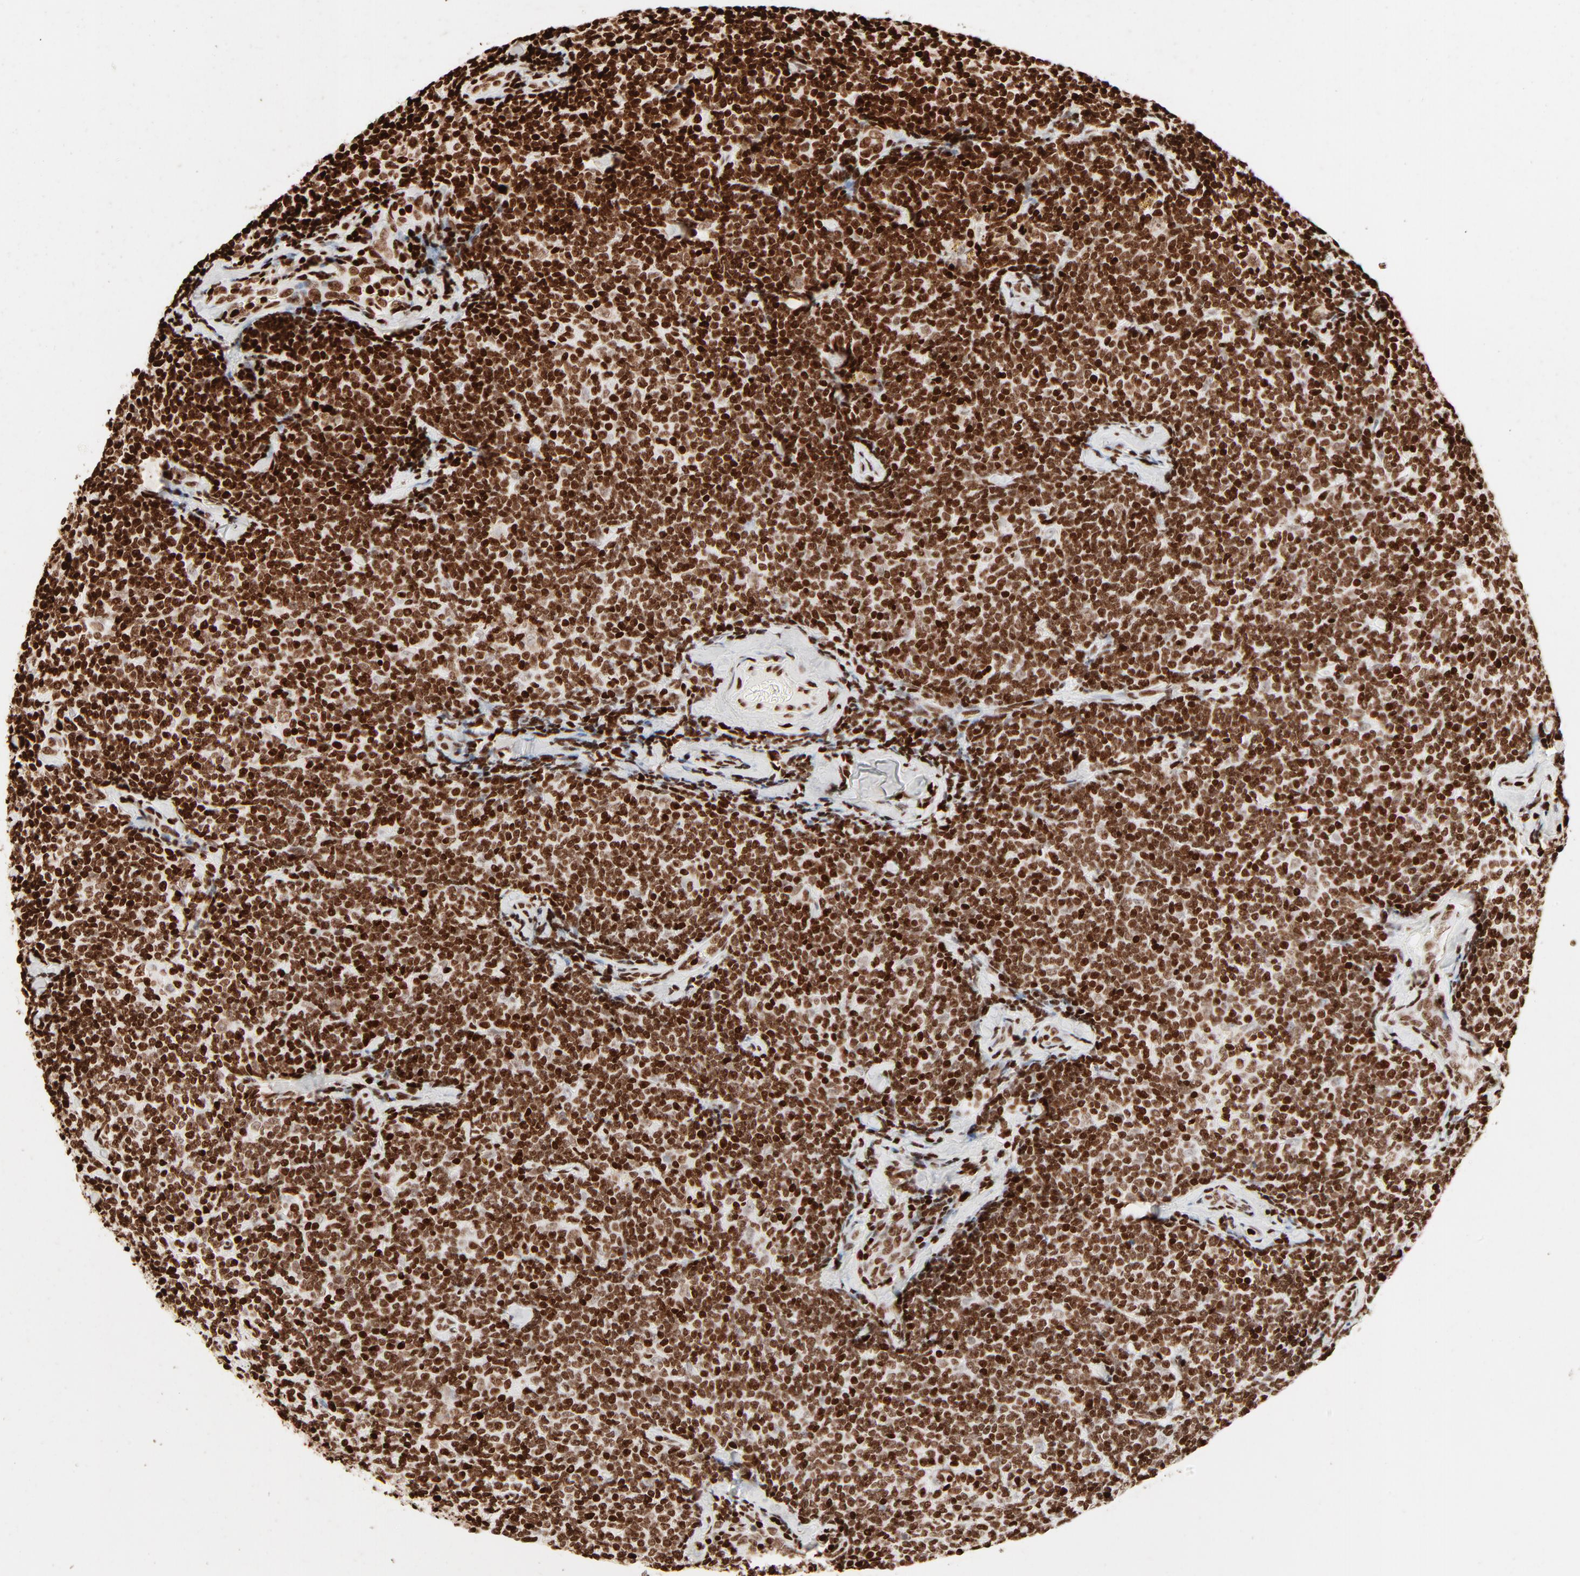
{"staining": {"intensity": "strong", "quantity": ">75%", "location": "nuclear"}, "tissue": "lymphoma", "cell_type": "Tumor cells", "image_type": "cancer", "snomed": [{"axis": "morphology", "description": "Malignant lymphoma, non-Hodgkin's type, Low grade"}, {"axis": "topography", "description": "Lymph node"}], "caption": "Lymphoma stained with a brown dye displays strong nuclear positive positivity in about >75% of tumor cells.", "gene": "HMGB2", "patient": {"sex": "female", "age": 56}}